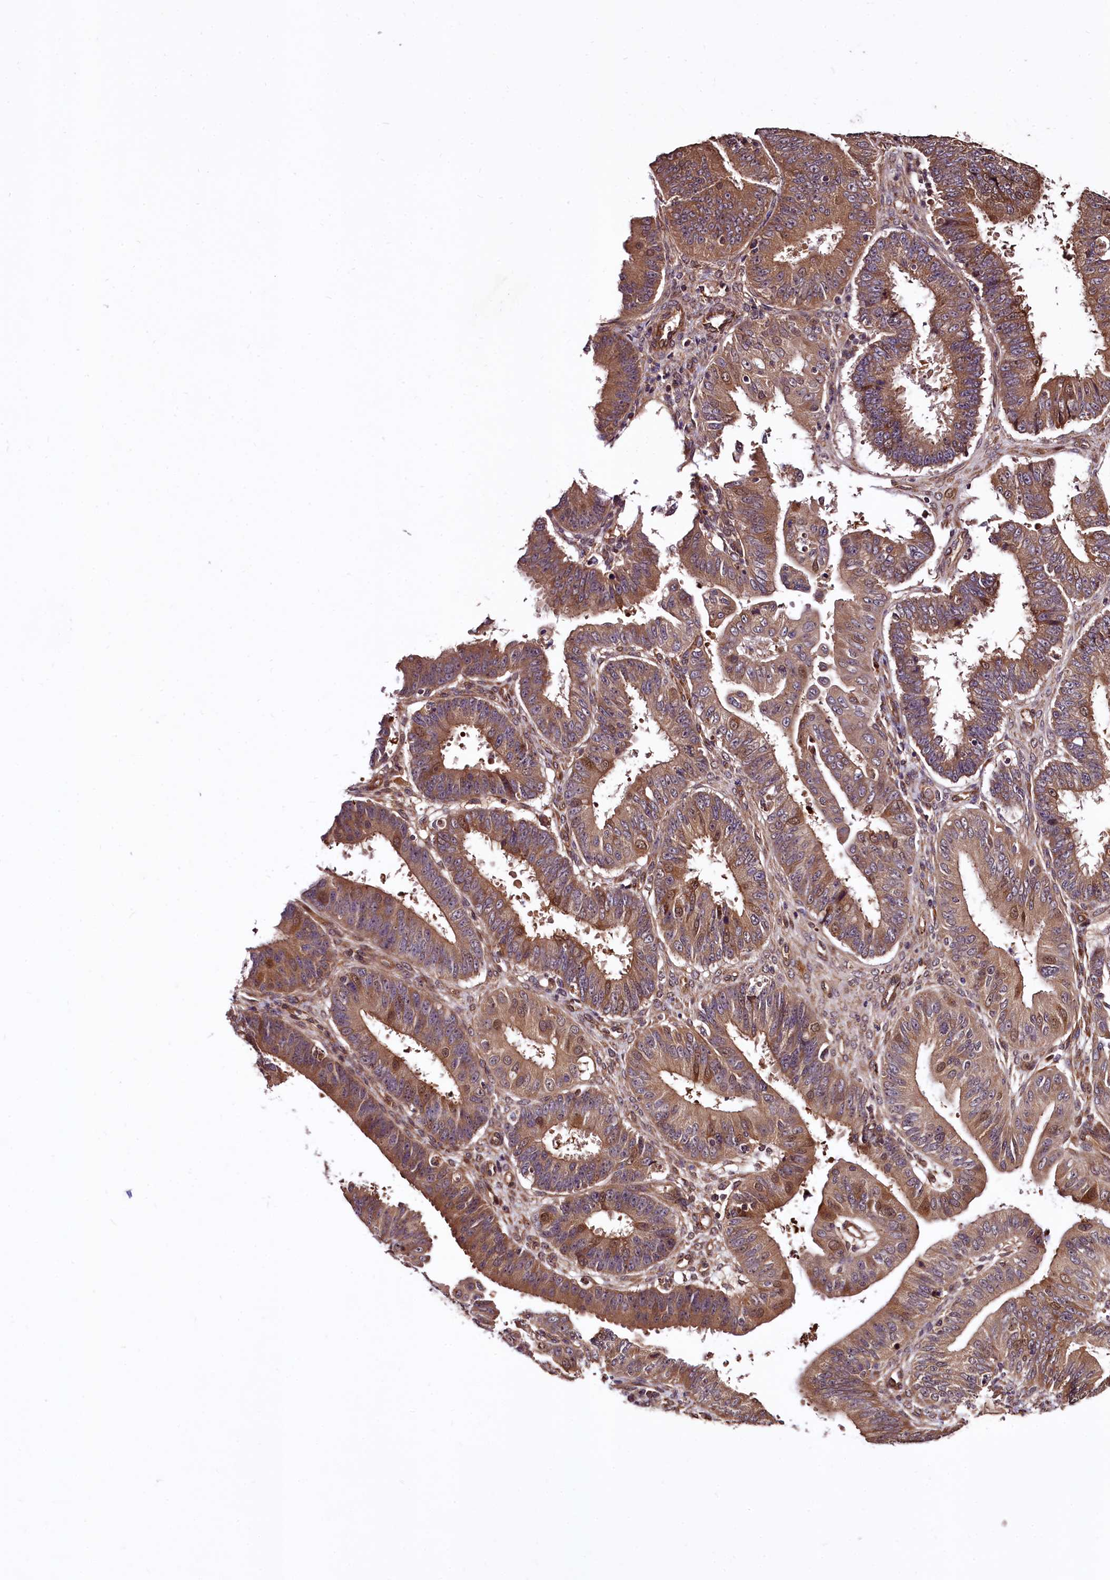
{"staining": {"intensity": "moderate", "quantity": ">75%", "location": "cytoplasmic/membranous,nuclear"}, "tissue": "ovarian cancer", "cell_type": "Tumor cells", "image_type": "cancer", "snomed": [{"axis": "morphology", "description": "Carcinoma, endometroid"}, {"axis": "topography", "description": "Appendix"}, {"axis": "topography", "description": "Ovary"}], "caption": "The photomicrograph reveals a brown stain indicating the presence of a protein in the cytoplasmic/membranous and nuclear of tumor cells in ovarian cancer.", "gene": "TBCEL", "patient": {"sex": "female", "age": 42}}